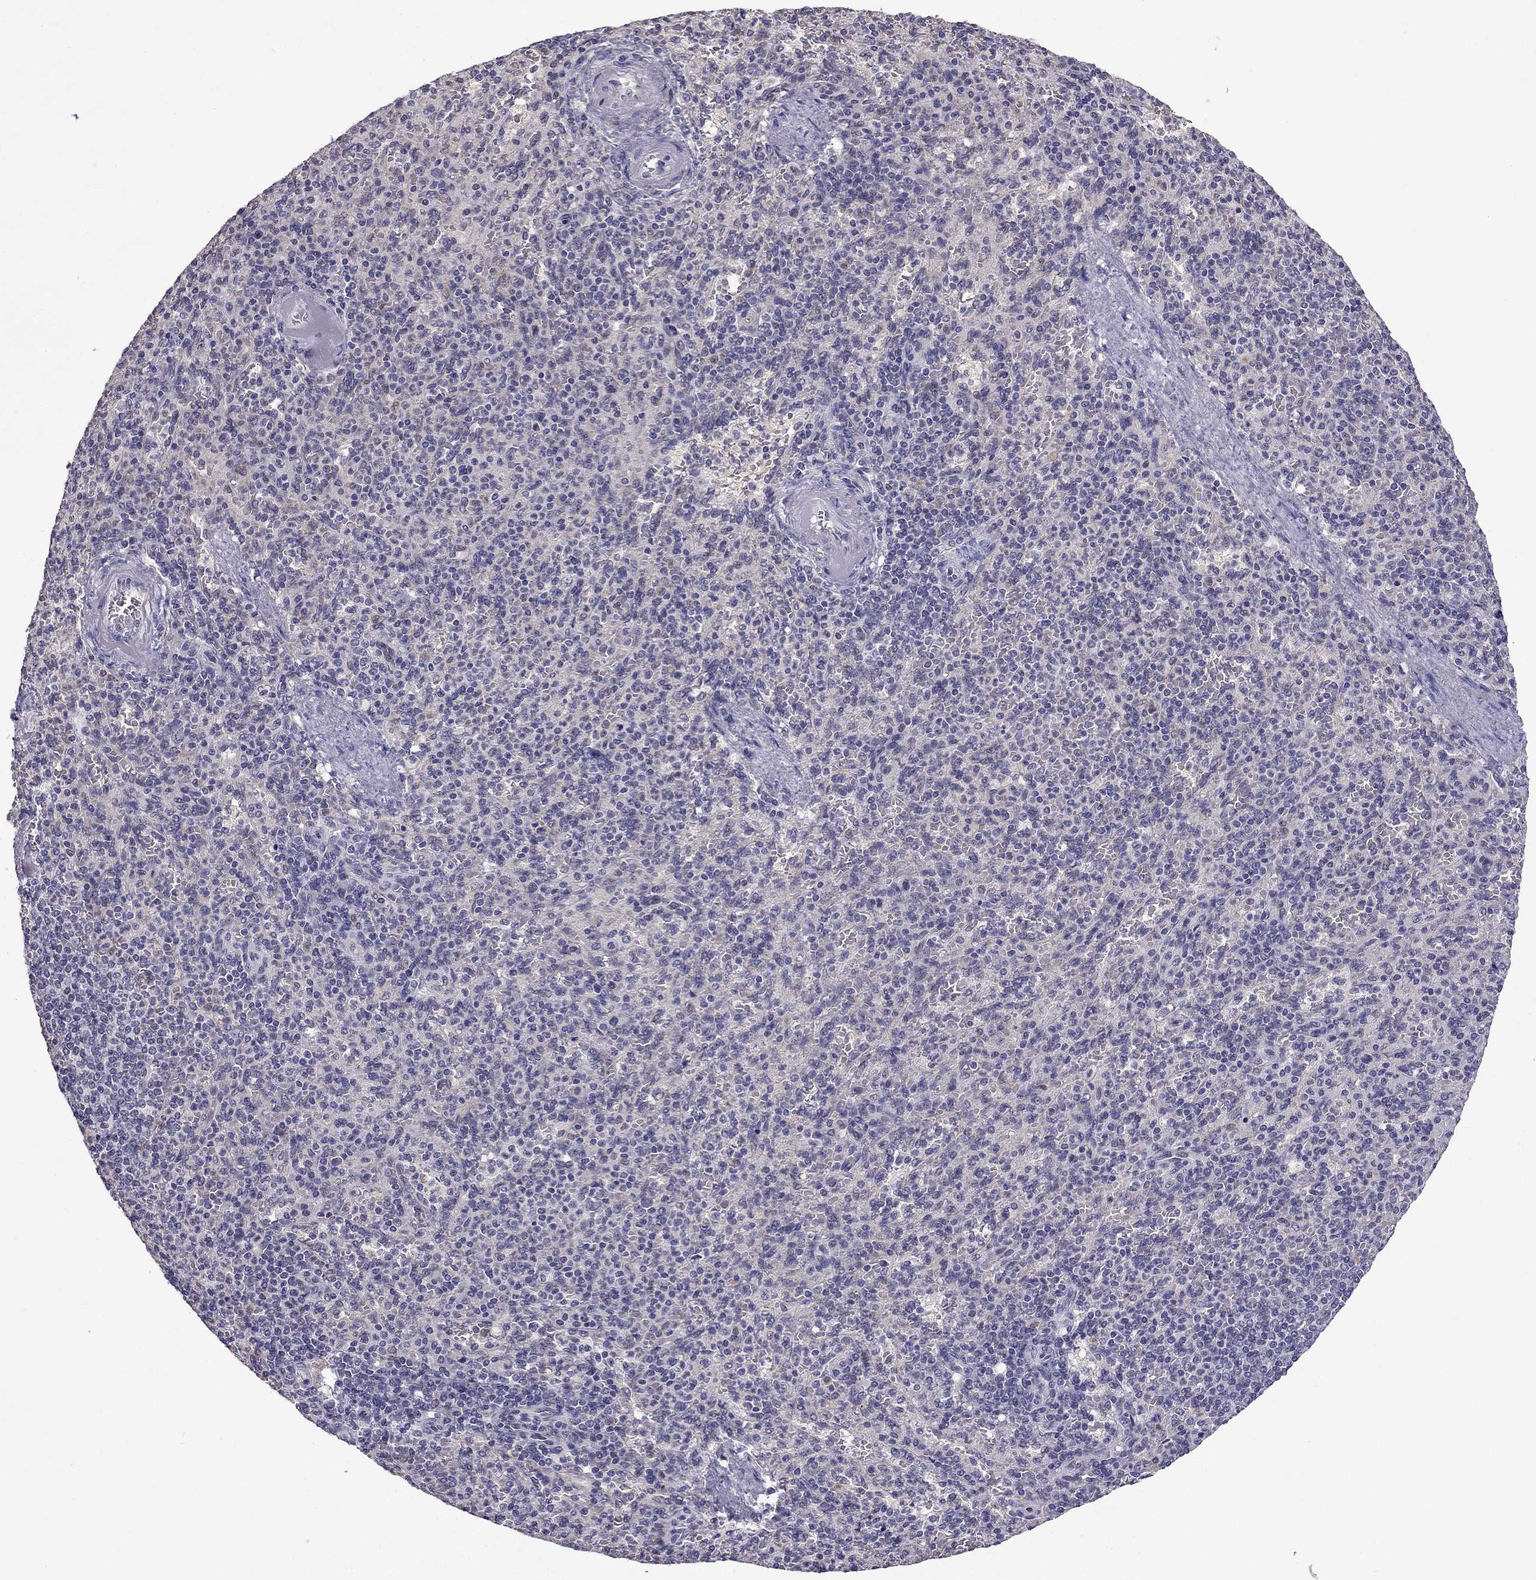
{"staining": {"intensity": "negative", "quantity": "none", "location": "none"}, "tissue": "spleen", "cell_type": "Cells in red pulp", "image_type": "normal", "snomed": [{"axis": "morphology", "description": "Normal tissue, NOS"}, {"axis": "topography", "description": "Spleen"}], "caption": "Immunohistochemical staining of benign human spleen shows no significant expression in cells in red pulp. Brightfield microscopy of immunohistochemistry (IHC) stained with DAB (brown) and hematoxylin (blue), captured at high magnification.", "gene": "SLC6A2", "patient": {"sex": "female", "age": 74}}